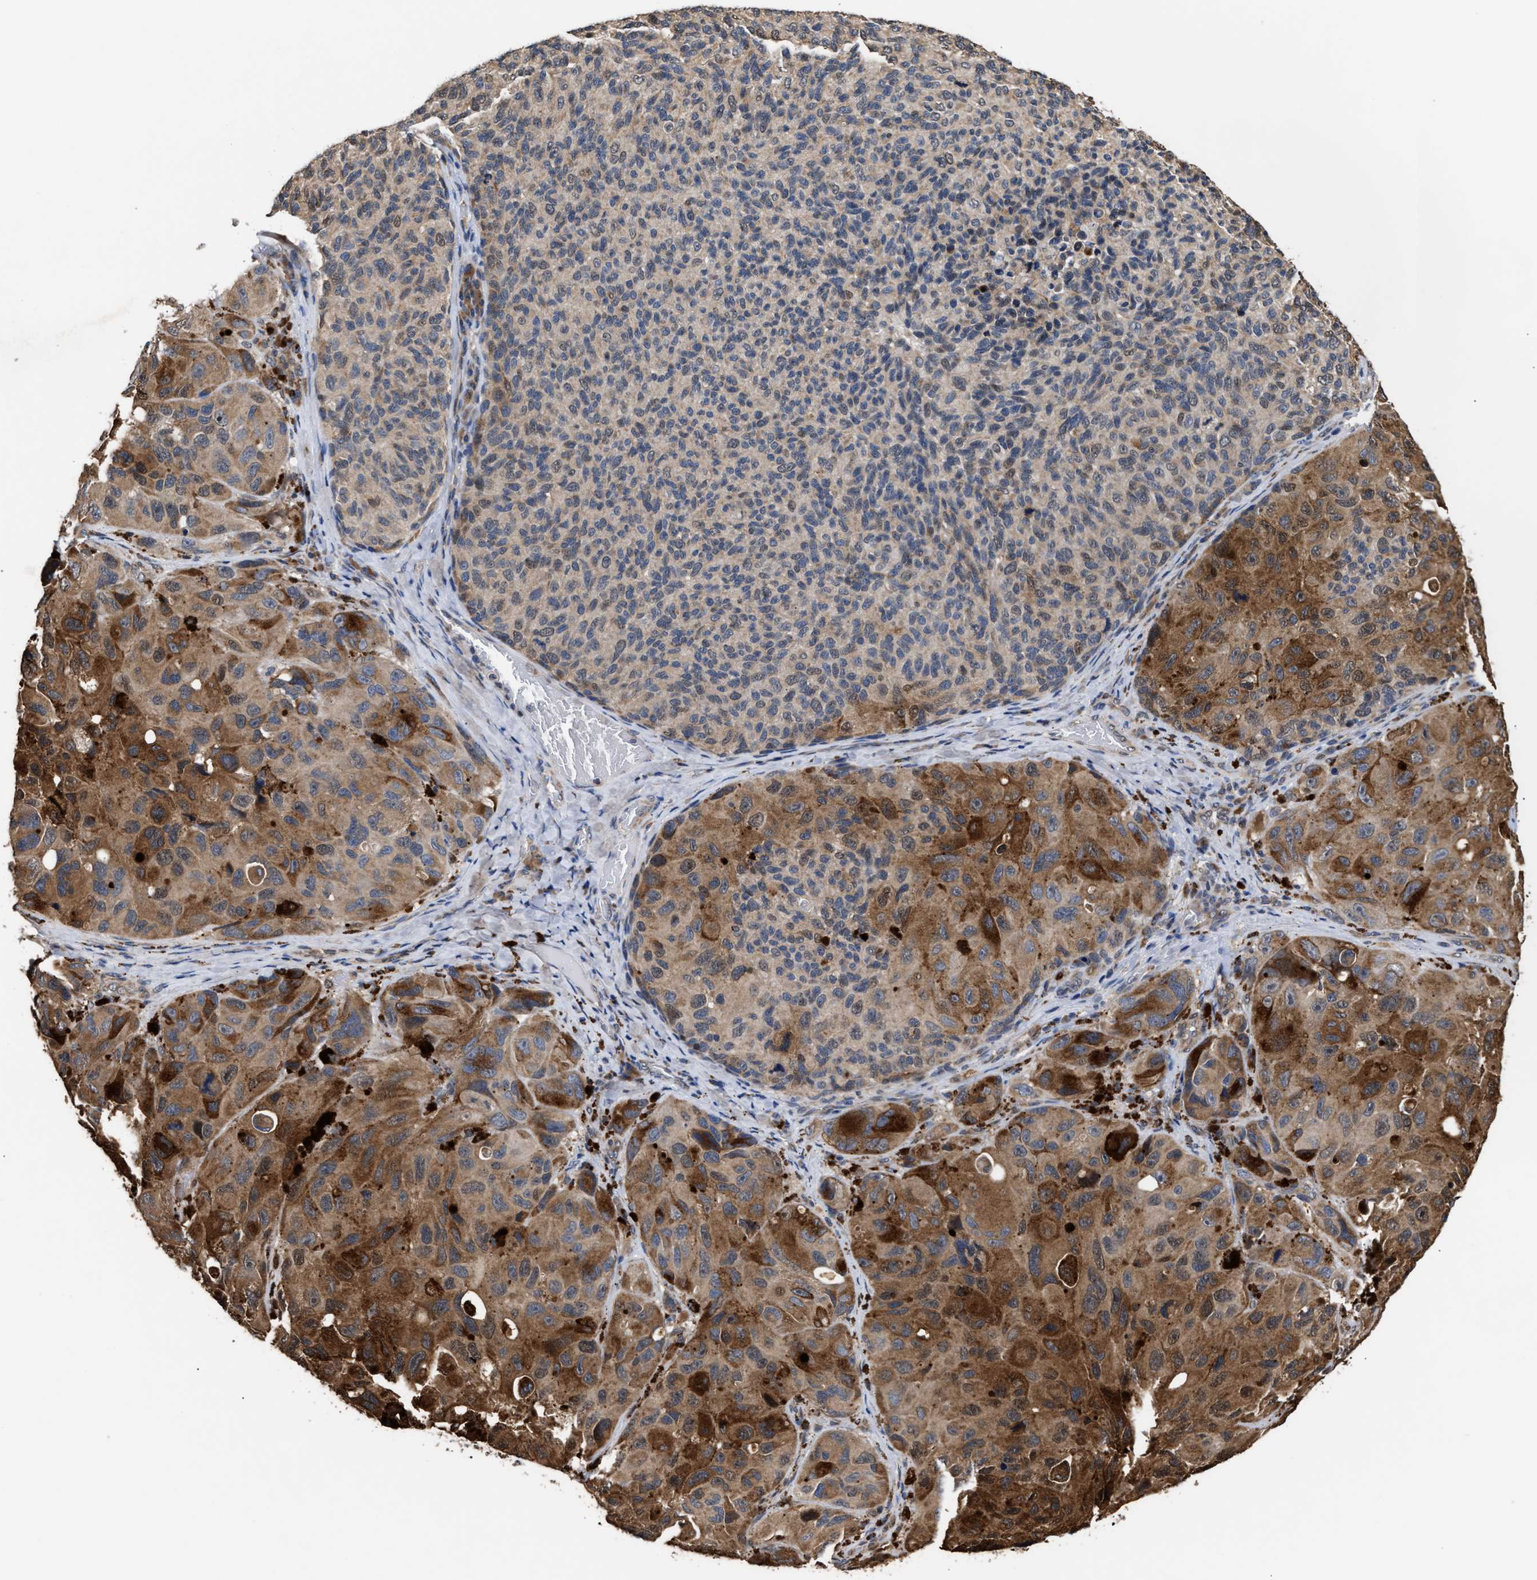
{"staining": {"intensity": "strong", "quantity": "25%-75%", "location": "cytoplasmic/membranous,nuclear"}, "tissue": "melanoma", "cell_type": "Tumor cells", "image_type": "cancer", "snomed": [{"axis": "morphology", "description": "Malignant melanoma, NOS"}, {"axis": "topography", "description": "Skin"}], "caption": "This micrograph demonstrates immunohistochemistry (IHC) staining of human malignant melanoma, with high strong cytoplasmic/membranous and nuclear expression in approximately 25%-75% of tumor cells.", "gene": "GOSR1", "patient": {"sex": "female", "age": 73}}